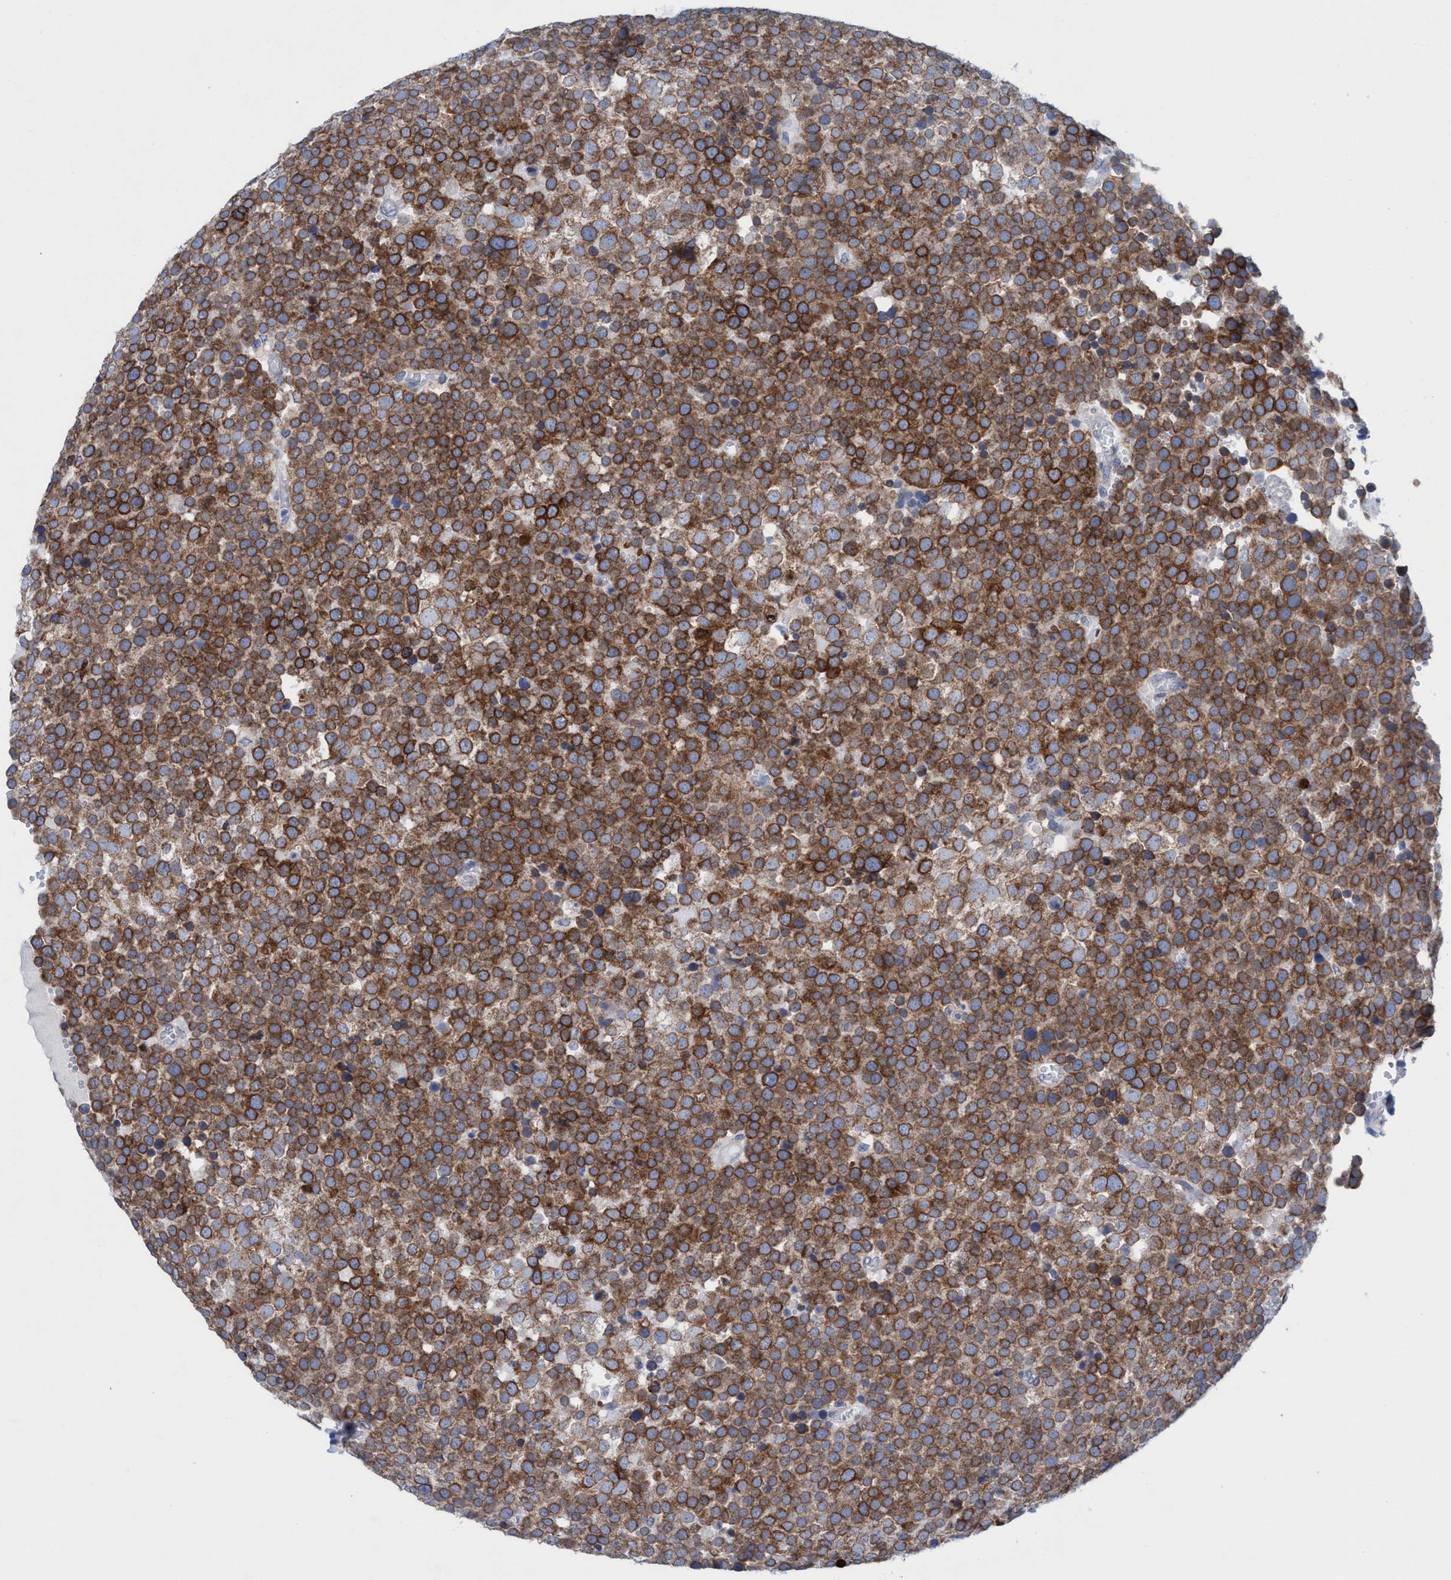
{"staining": {"intensity": "strong", "quantity": ">75%", "location": "cytoplasmic/membranous"}, "tissue": "testis cancer", "cell_type": "Tumor cells", "image_type": "cancer", "snomed": [{"axis": "morphology", "description": "Seminoma, NOS"}, {"axis": "topography", "description": "Testis"}], "caption": "High-magnification brightfield microscopy of testis seminoma stained with DAB (3,3'-diaminobenzidine) (brown) and counterstained with hematoxylin (blue). tumor cells exhibit strong cytoplasmic/membranous positivity is identified in approximately>75% of cells.", "gene": "RSAD1", "patient": {"sex": "male", "age": 71}}